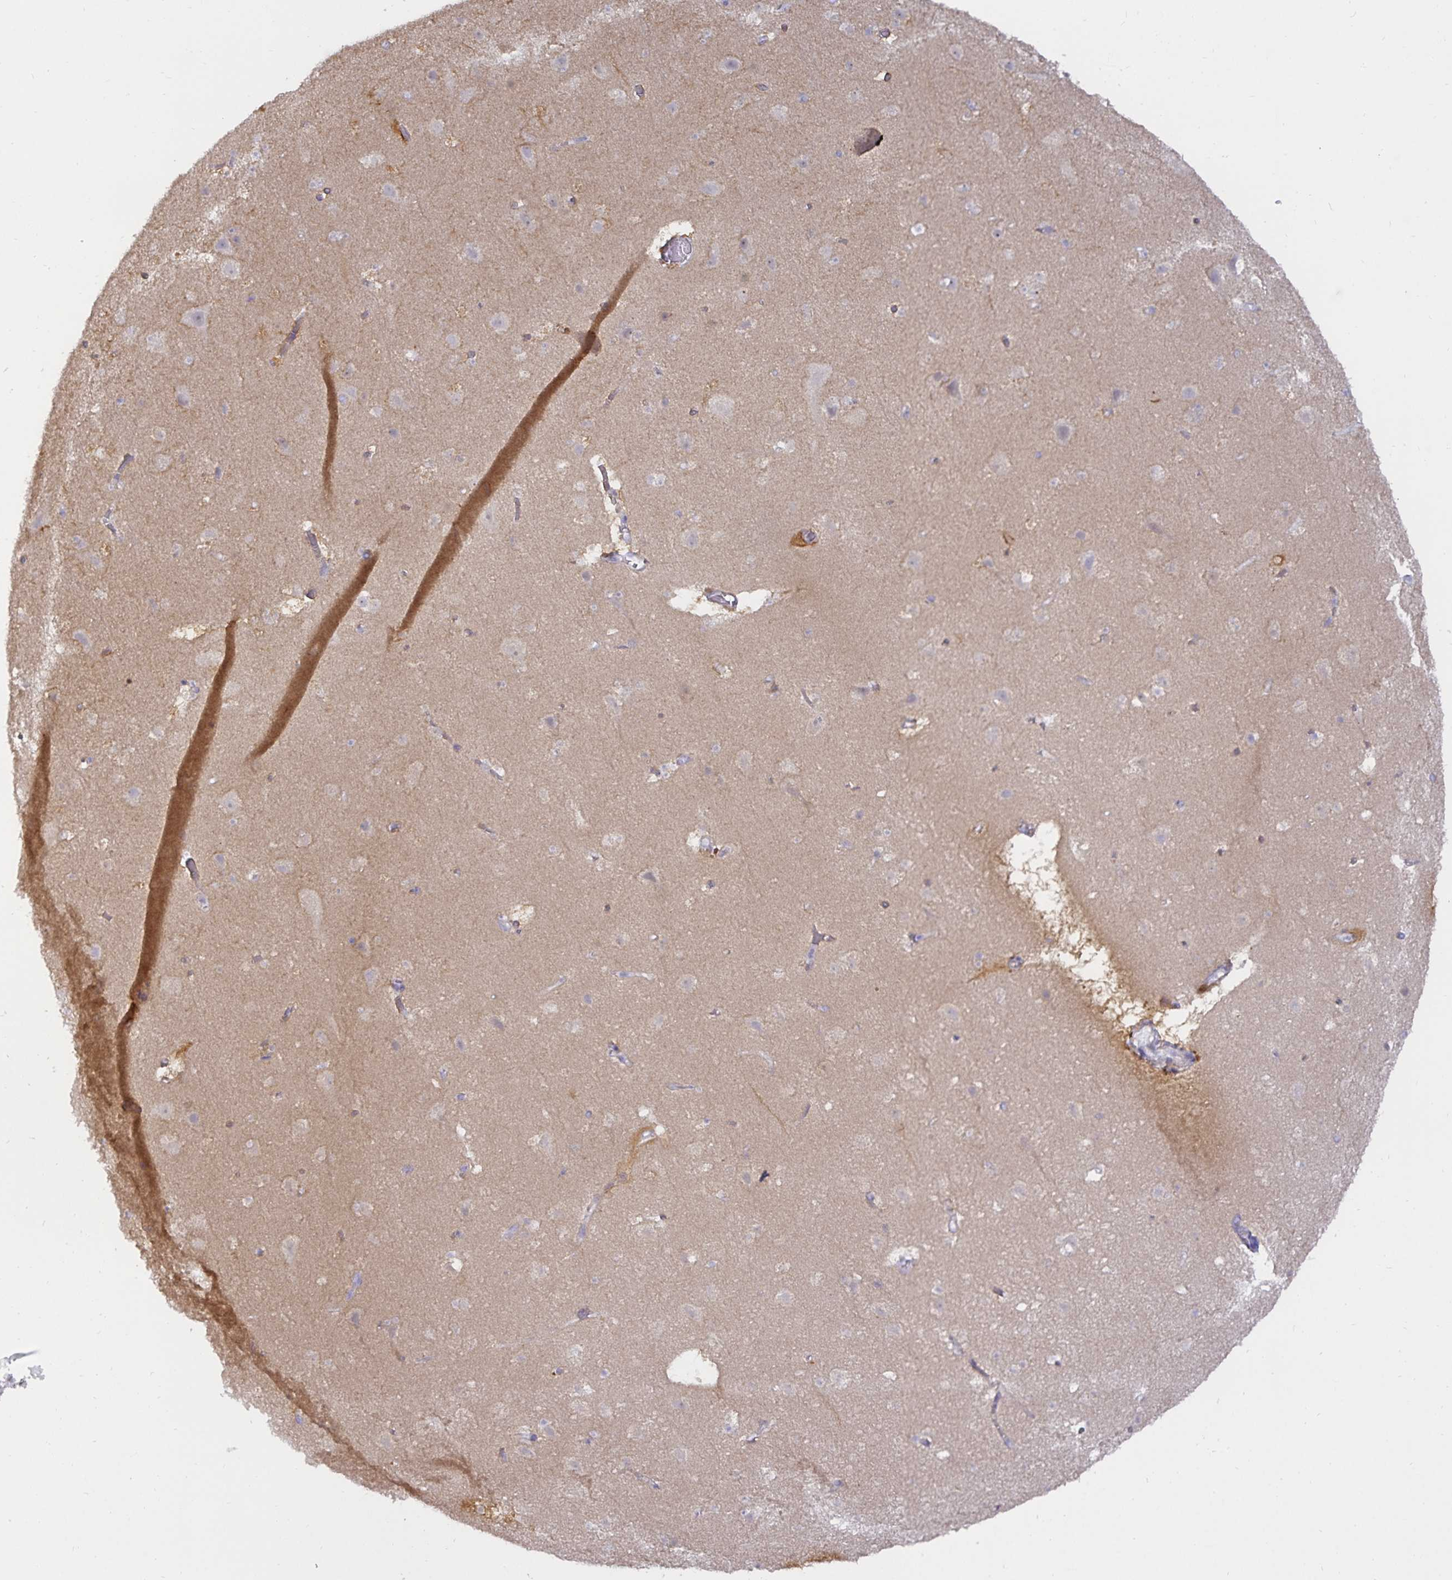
{"staining": {"intensity": "negative", "quantity": "none", "location": "none"}, "tissue": "cerebral cortex", "cell_type": "Endothelial cells", "image_type": "normal", "snomed": [{"axis": "morphology", "description": "Normal tissue, NOS"}, {"axis": "topography", "description": "Cerebral cortex"}], "caption": "Cerebral cortex stained for a protein using immunohistochemistry (IHC) demonstrates no positivity endothelial cells.", "gene": "MON2", "patient": {"sex": "female", "age": 42}}